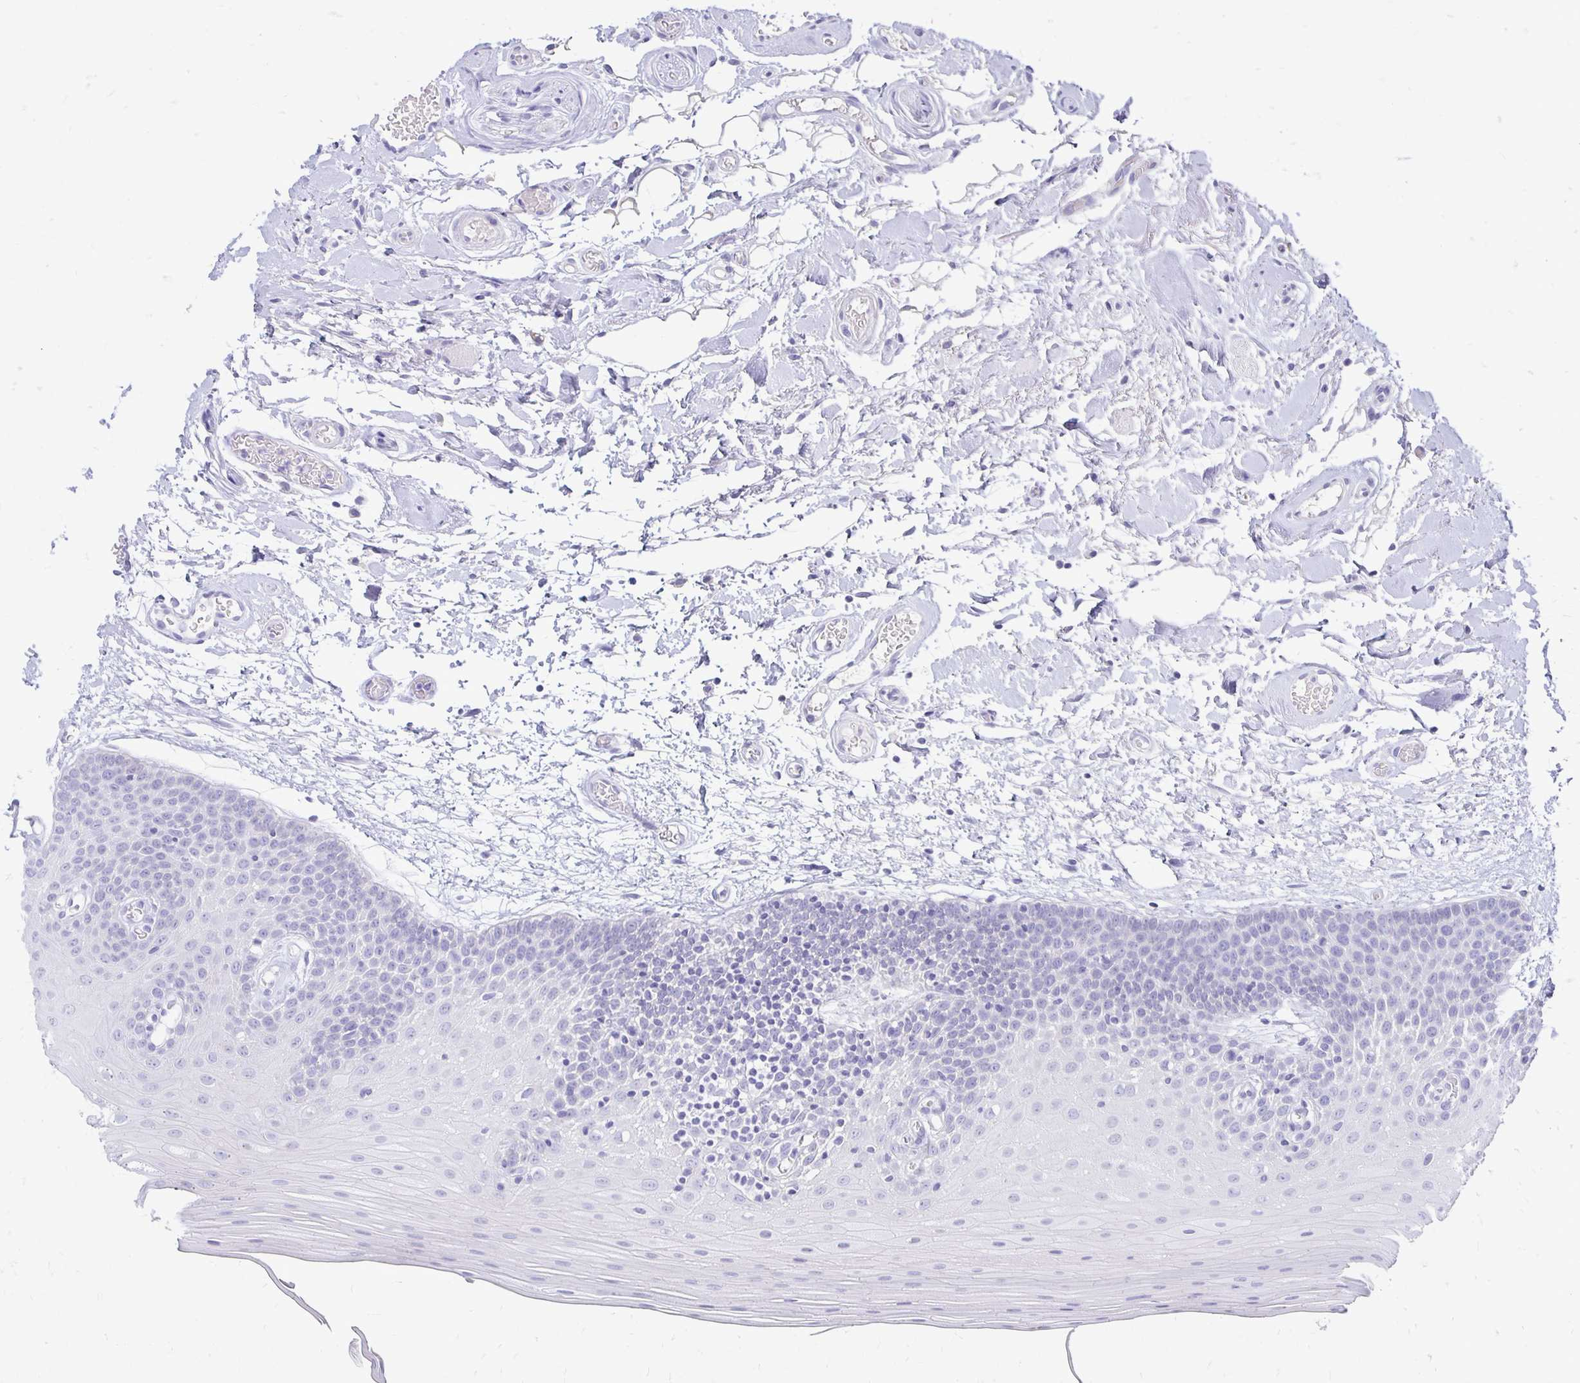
{"staining": {"intensity": "negative", "quantity": "none", "location": "none"}, "tissue": "oral mucosa", "cell_type": "Squamous epithelial cells", "image_type": "normal", "snomed": [{"axis": "morphology", "description": "Normal tissue, NOS"}, {"axis": "morphology", "description": "Squamous cell carcinoma, NOS"}, {"axis": "topography", "description": "Oral tissue"}, {"axis": "topography", "description": "Tounge, NOS"}, {"axis": "topography", "description": "Head-Neck"}], "caption": "Squamous epithelial cells show no significant protein positivity in unremarkable oral mucosa. Nuclei are stained in blue.", "gene": "PEG10", "patient": {"sex": "male", "age": 62}}